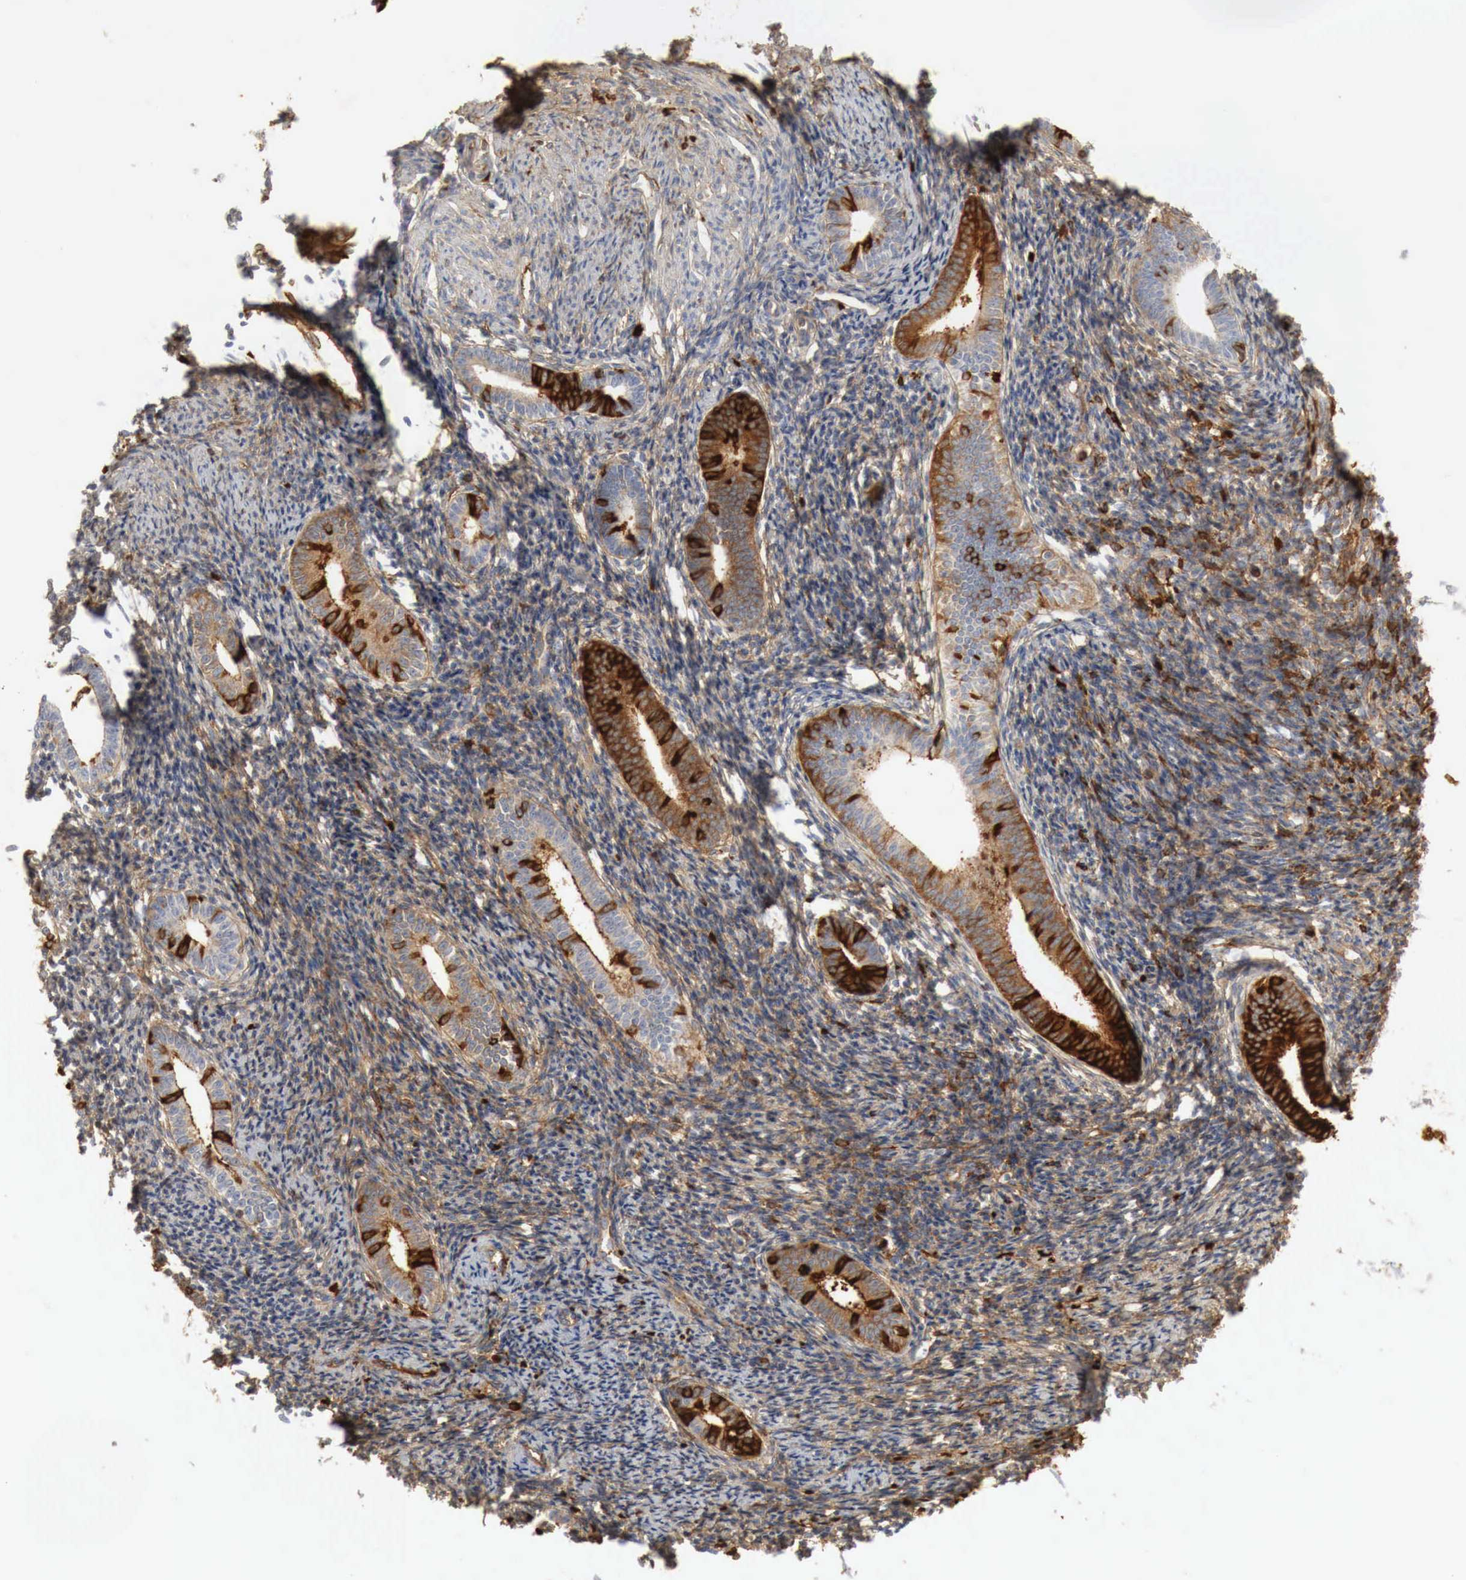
{"staining": {"intensity": "negative", "quantity": "none", "location": "none"}, "tissue": "endometrium", "cell_type": "Cells in endometrial stroma", "image_type": "normal", "snomed": [{"axis": "morphology", "description": "Normal tissue, NOS"}, {"axis": "topography", "description": "Endometrium"}], "caption": "This is an immunohistochemistry photomicrograph of unremarkable endometrium. There is no staining in cells in endometrial stroma.", "gene": "IGLC3", "patient": {"sex": "female", "age": 52}}